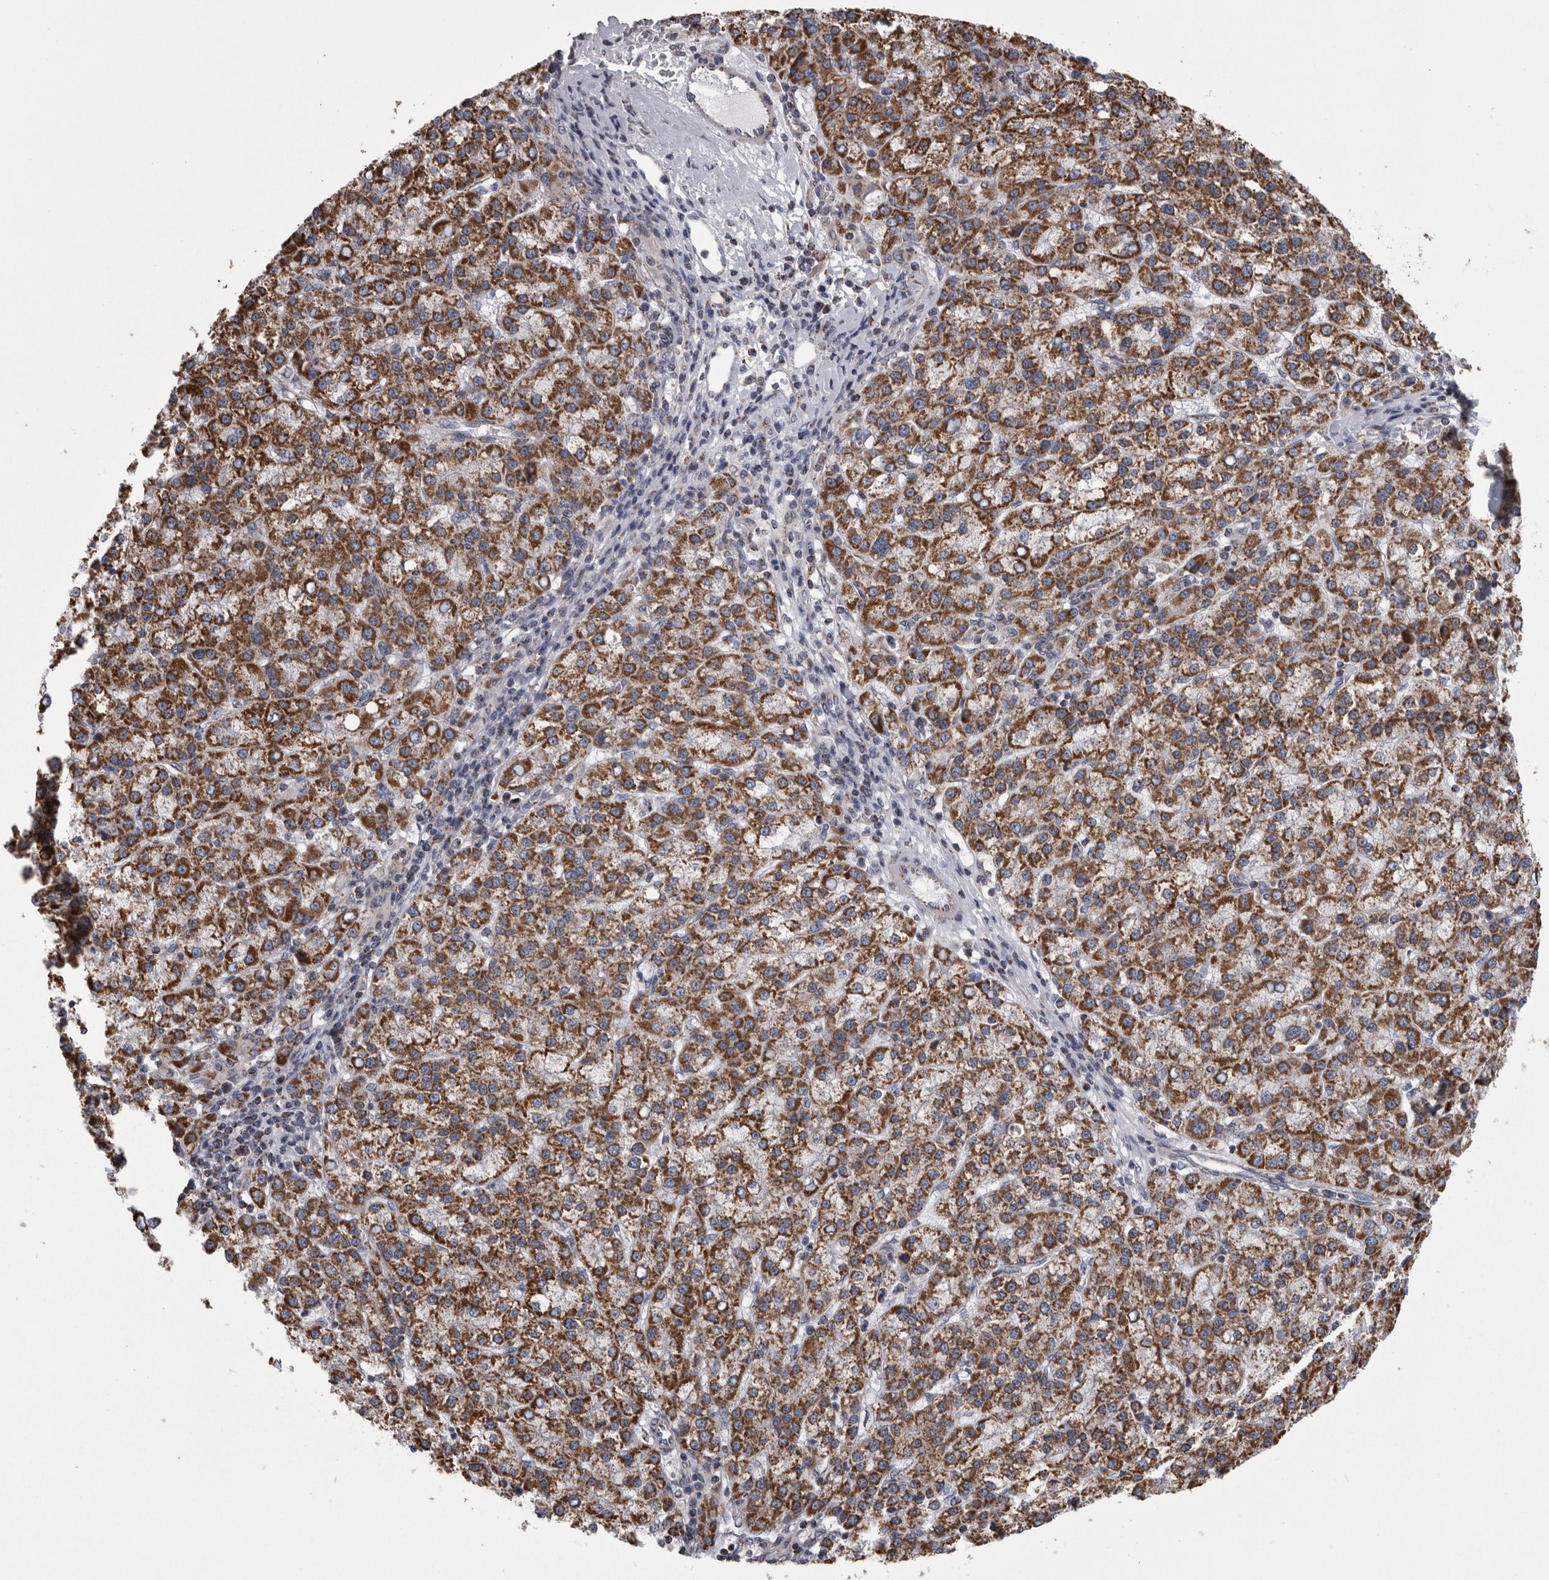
{"staining": {"intensity": "strong", "quantity": ">75%", "location": "cytoplasmic/membranous"}, "tissue": "liver cancer", "cell_type": "Tumor cells", "image_type": "cancer", "snomed": [{"axis": "morphology", "description": "Carcinoma, Hepatocellular, NOS"}, {"axis": "topography", "description": "Liver"}], "caption": "A brown stain labels strong cytoplasmic/membranous staining of a protein in human liver cancer tumor cells.", "gene": "MDH2", "patient": {"sex": "female", "age": 58}}